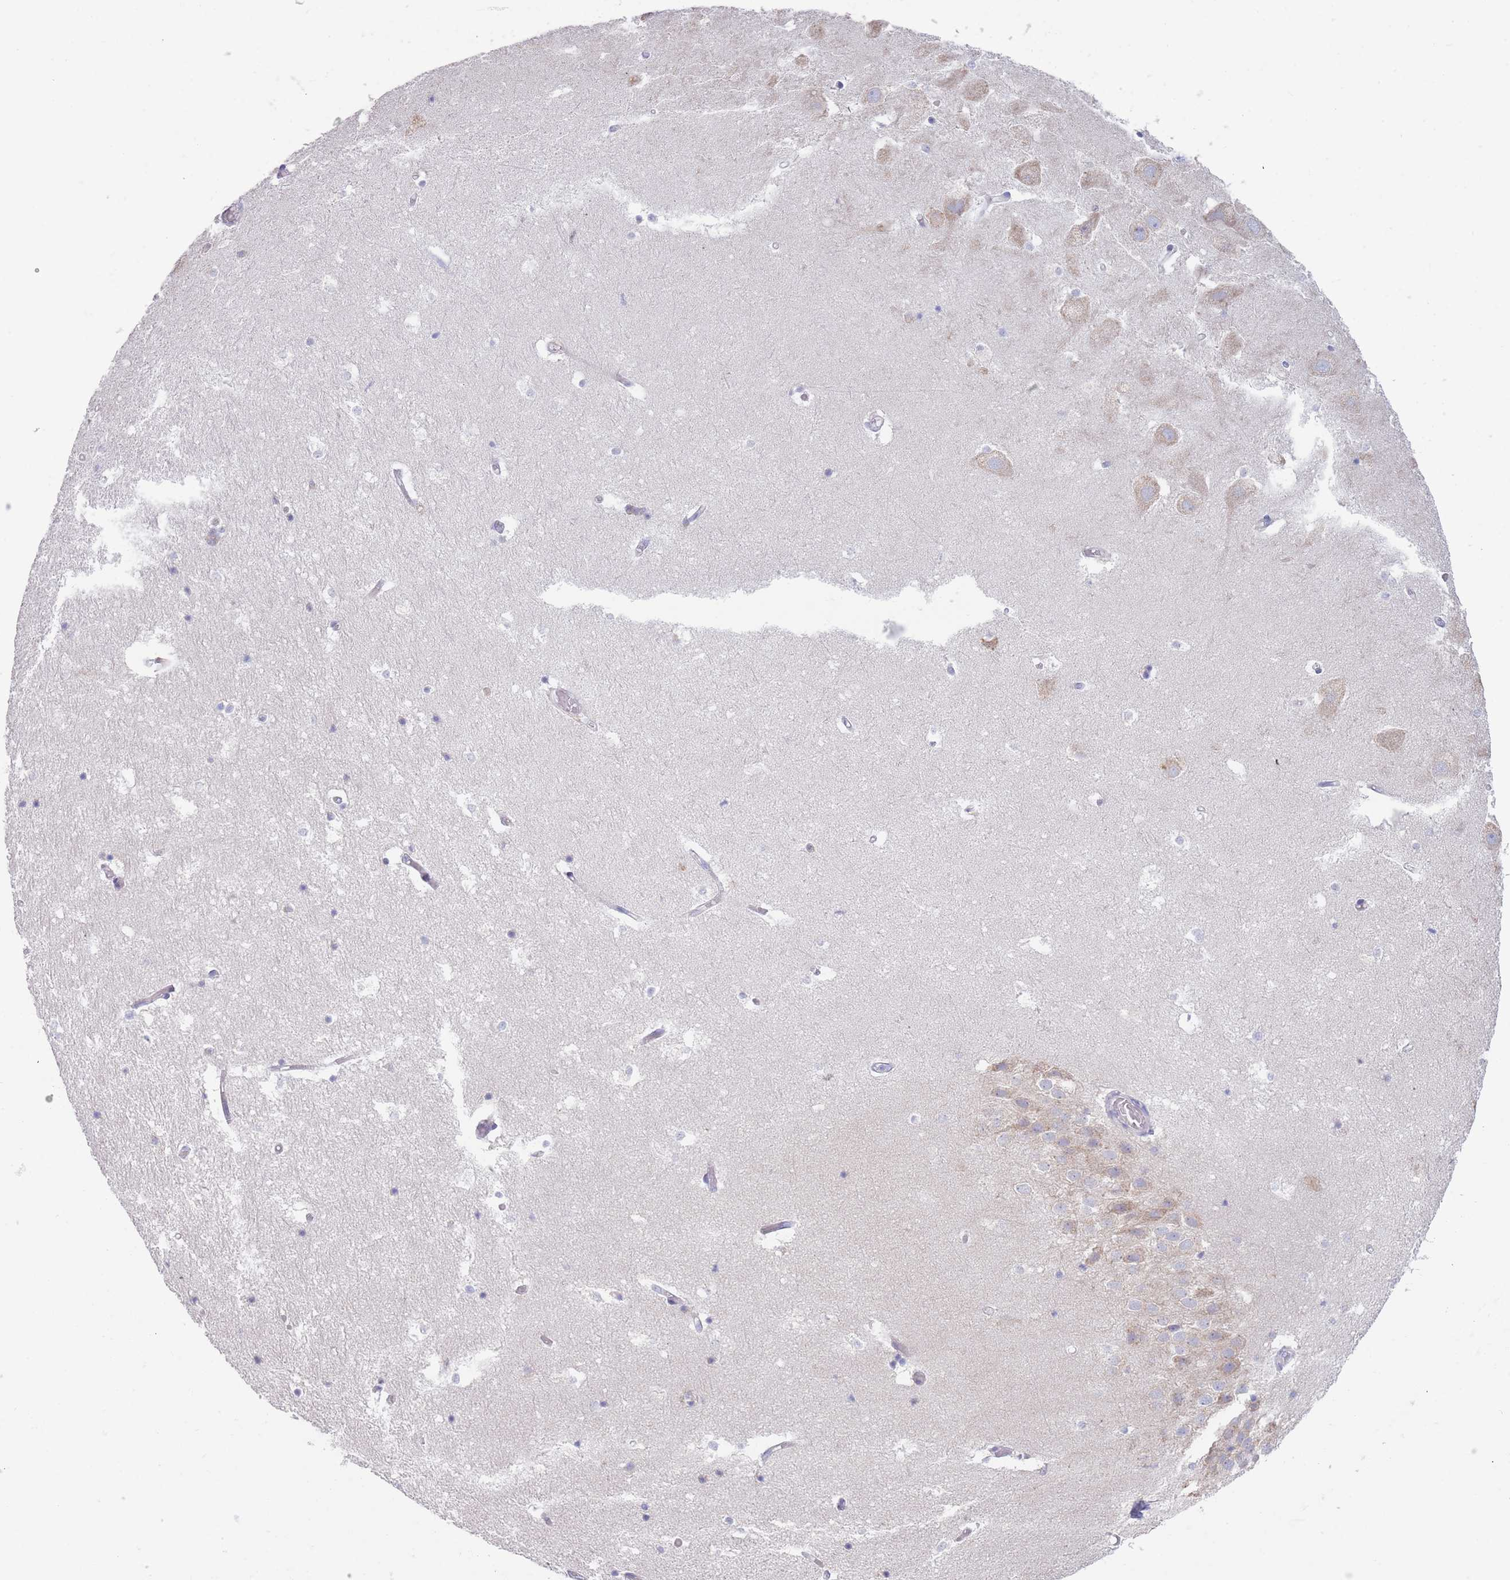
{"staining": {"intensity": "negative", "quantity": "none", "location": "none"}, "tissue": "hippocampus", "cell_type": "Glial cells", "image_type": "normal", "snomed": [{"axis": "morphology", "description": "Normal tissue, NOS"}, {"axis": "topography", "description": "Hippocampus"}], "caption": "The image demonstrates no staining of glial cells in benign hippocampus.", "gene": "CCDC149", "patient": {"sex": "female", "age": 52}}